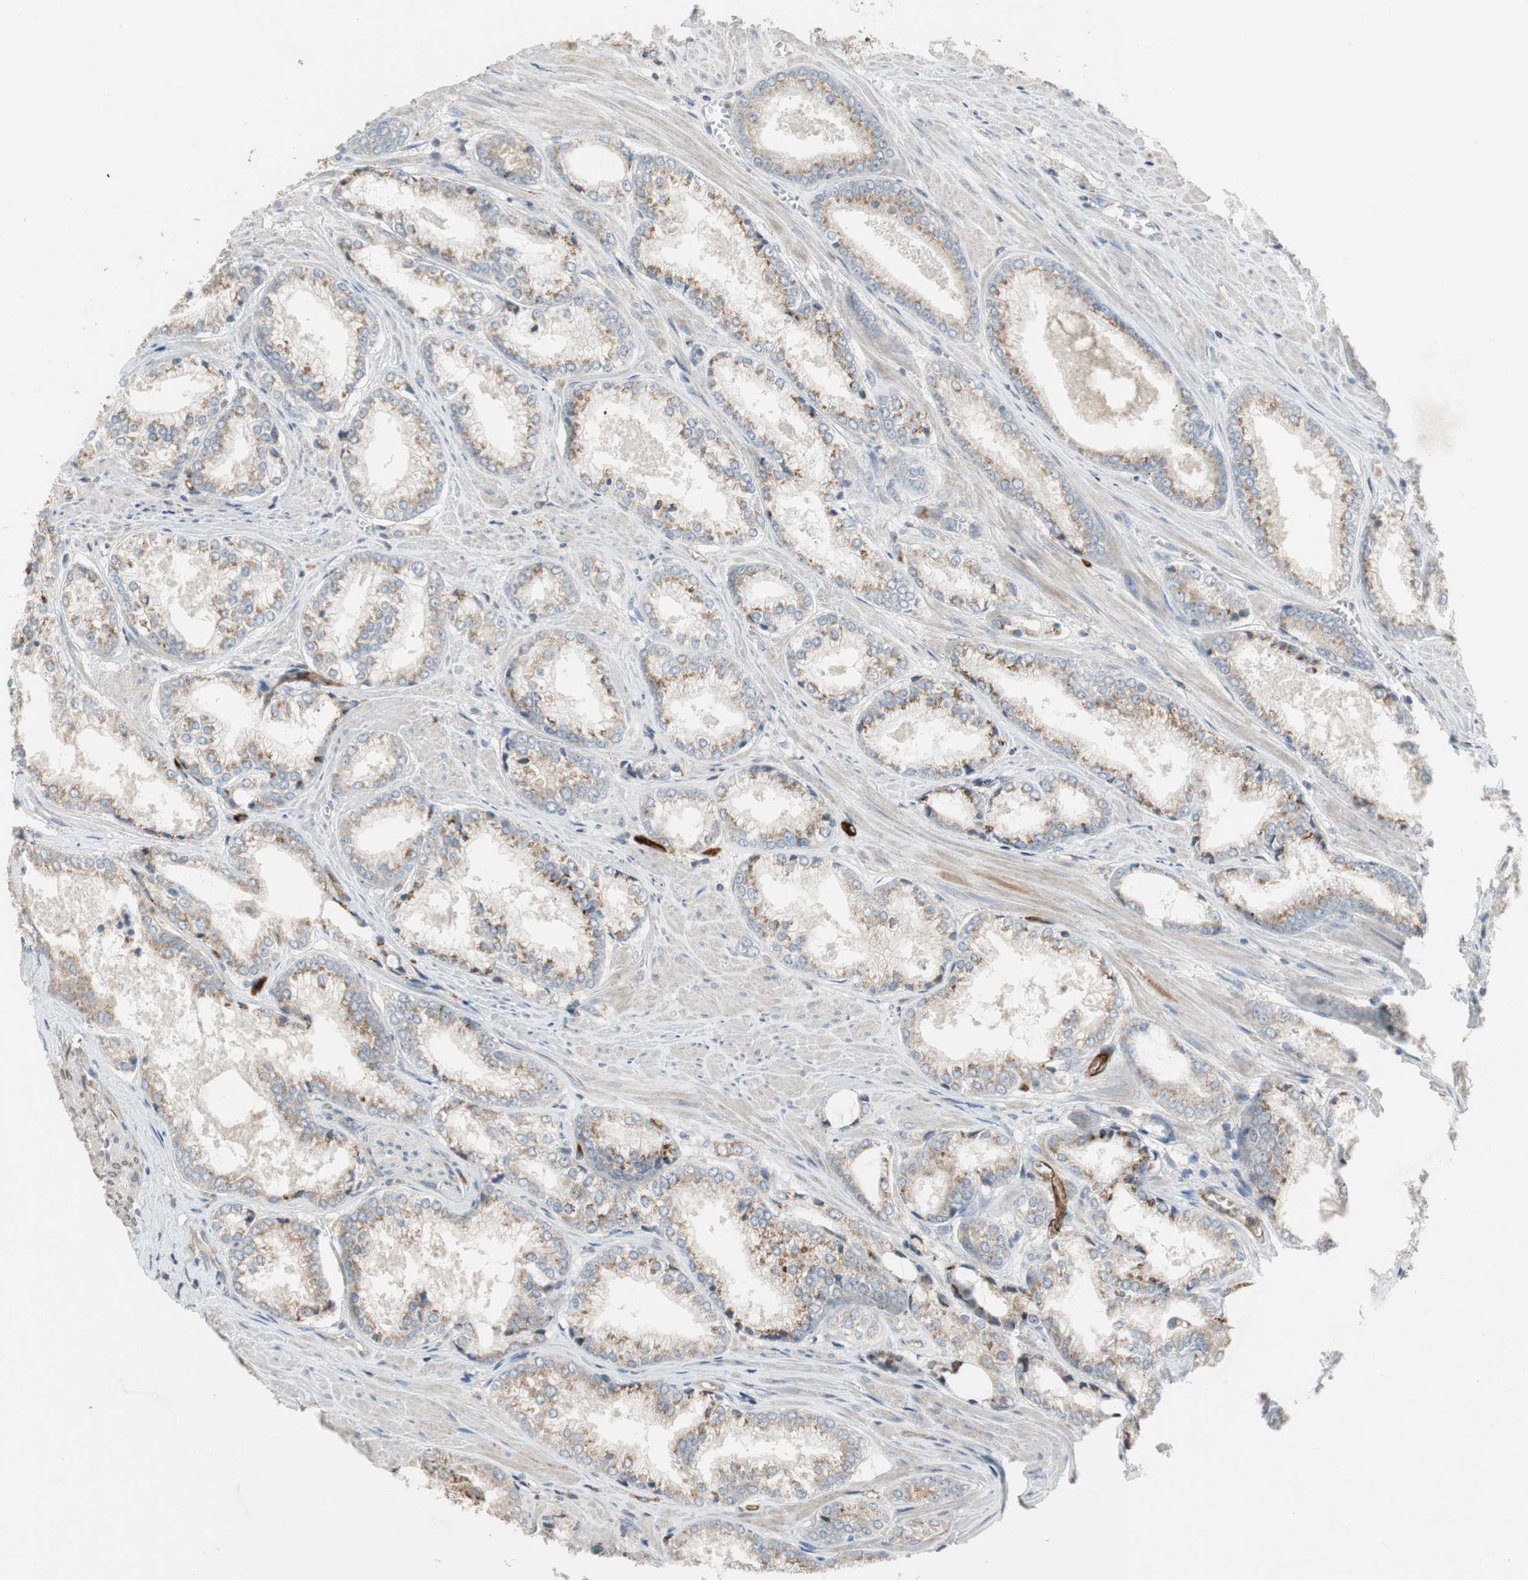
{"staining": {"intensity": "moderate", "quantity": ">75%", "location": "cytoplasmic/membranous"}, "tissue": "prostate cancer", "cell_type": "Tumor cells", "image_type": "cancer", "snomed": [{"axis": "morphology", "description": "Adenocarcinoma, Low grade"}, {"axis": "topography", "description": "Prostate"}], "caption": "Tumor cells show medium levels of moderate cytoplasmic/membranous positivity in about >75% of cells in prostate adenocarcinoma (low-grade).", "gene": "ALPL", "patient": {"sex": "male", "age": 64}}